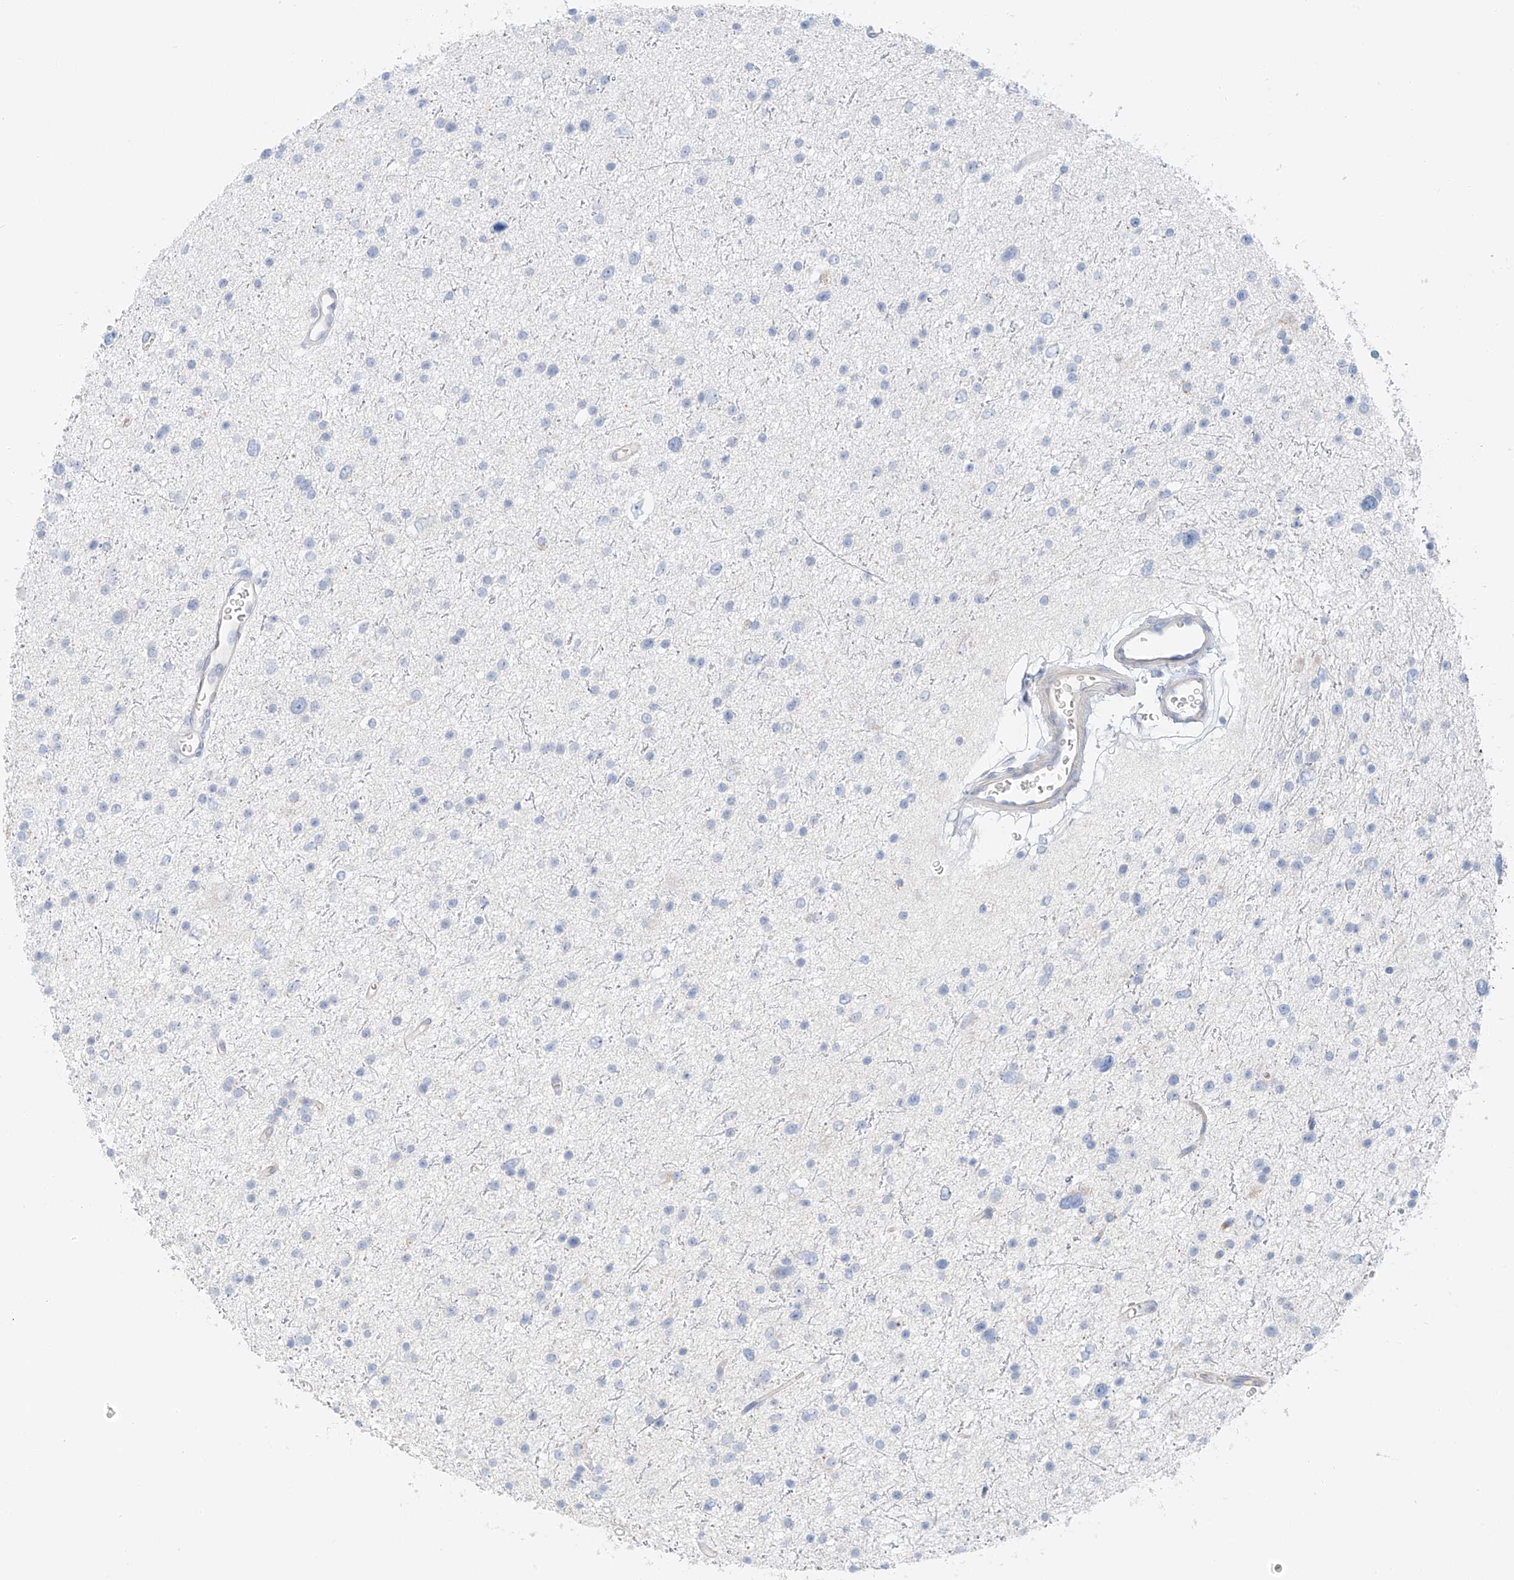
{"staining": {"intensity": "negative", "quantity": "none", "location": "none"}, "tissue": "glioma", "cell_type": "Tumor cells", "image_type": "cancer", "snomed": [{"axis": "morphology", "description": "Glioma, malignant, Low grade"}, {"axis": "topography", "description": "Brain"}], "caption": "An IHC photomicrograph of glioma is shown. There is no staining in tumor cells of glioma.", "gene": "PGC", "patient": {"sex": "female", "age": 37}}